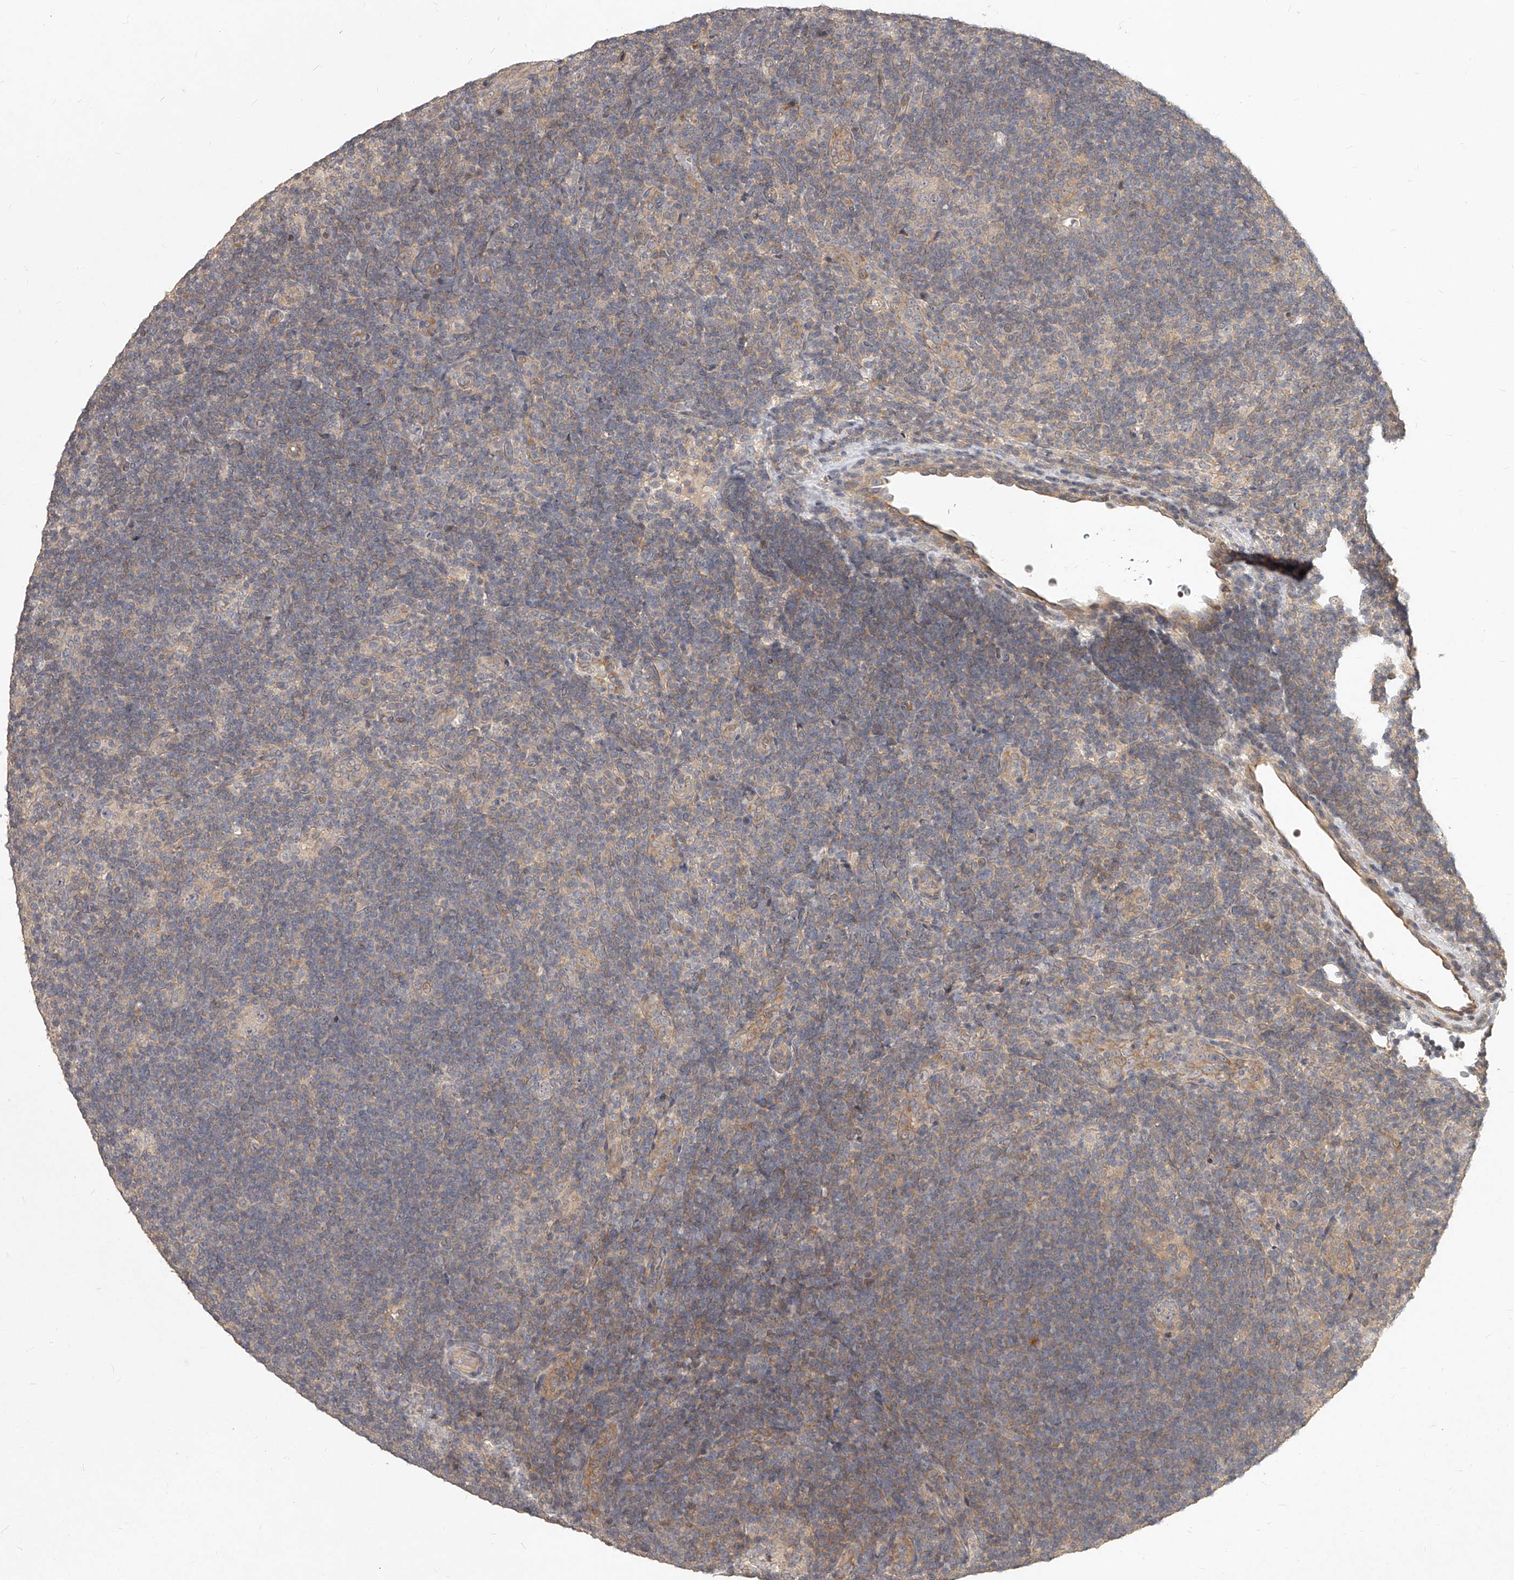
{"staining": {"intensity": "negative", "quantity": "none", "location": "none"}, "tissue": "lymphoma", "cell_type": "Tumor cells", "image_type": "cancer", "snomed": [{"axis": "morphology", "description": "Hodgkin's disease, NOS"}, {"axis": "topography", "description": "Lymph node"}], "caption": "This is a histopathology image of immunohistochemistry staining of Hodgkin's disease, which shows no expression in tumor cells. (DAB (3,3'-diaminobenzidine) IHC with hematoxylin counter stain).", "gene": "SLC37A1", "patient": {"sex": "female", "age": 57}}